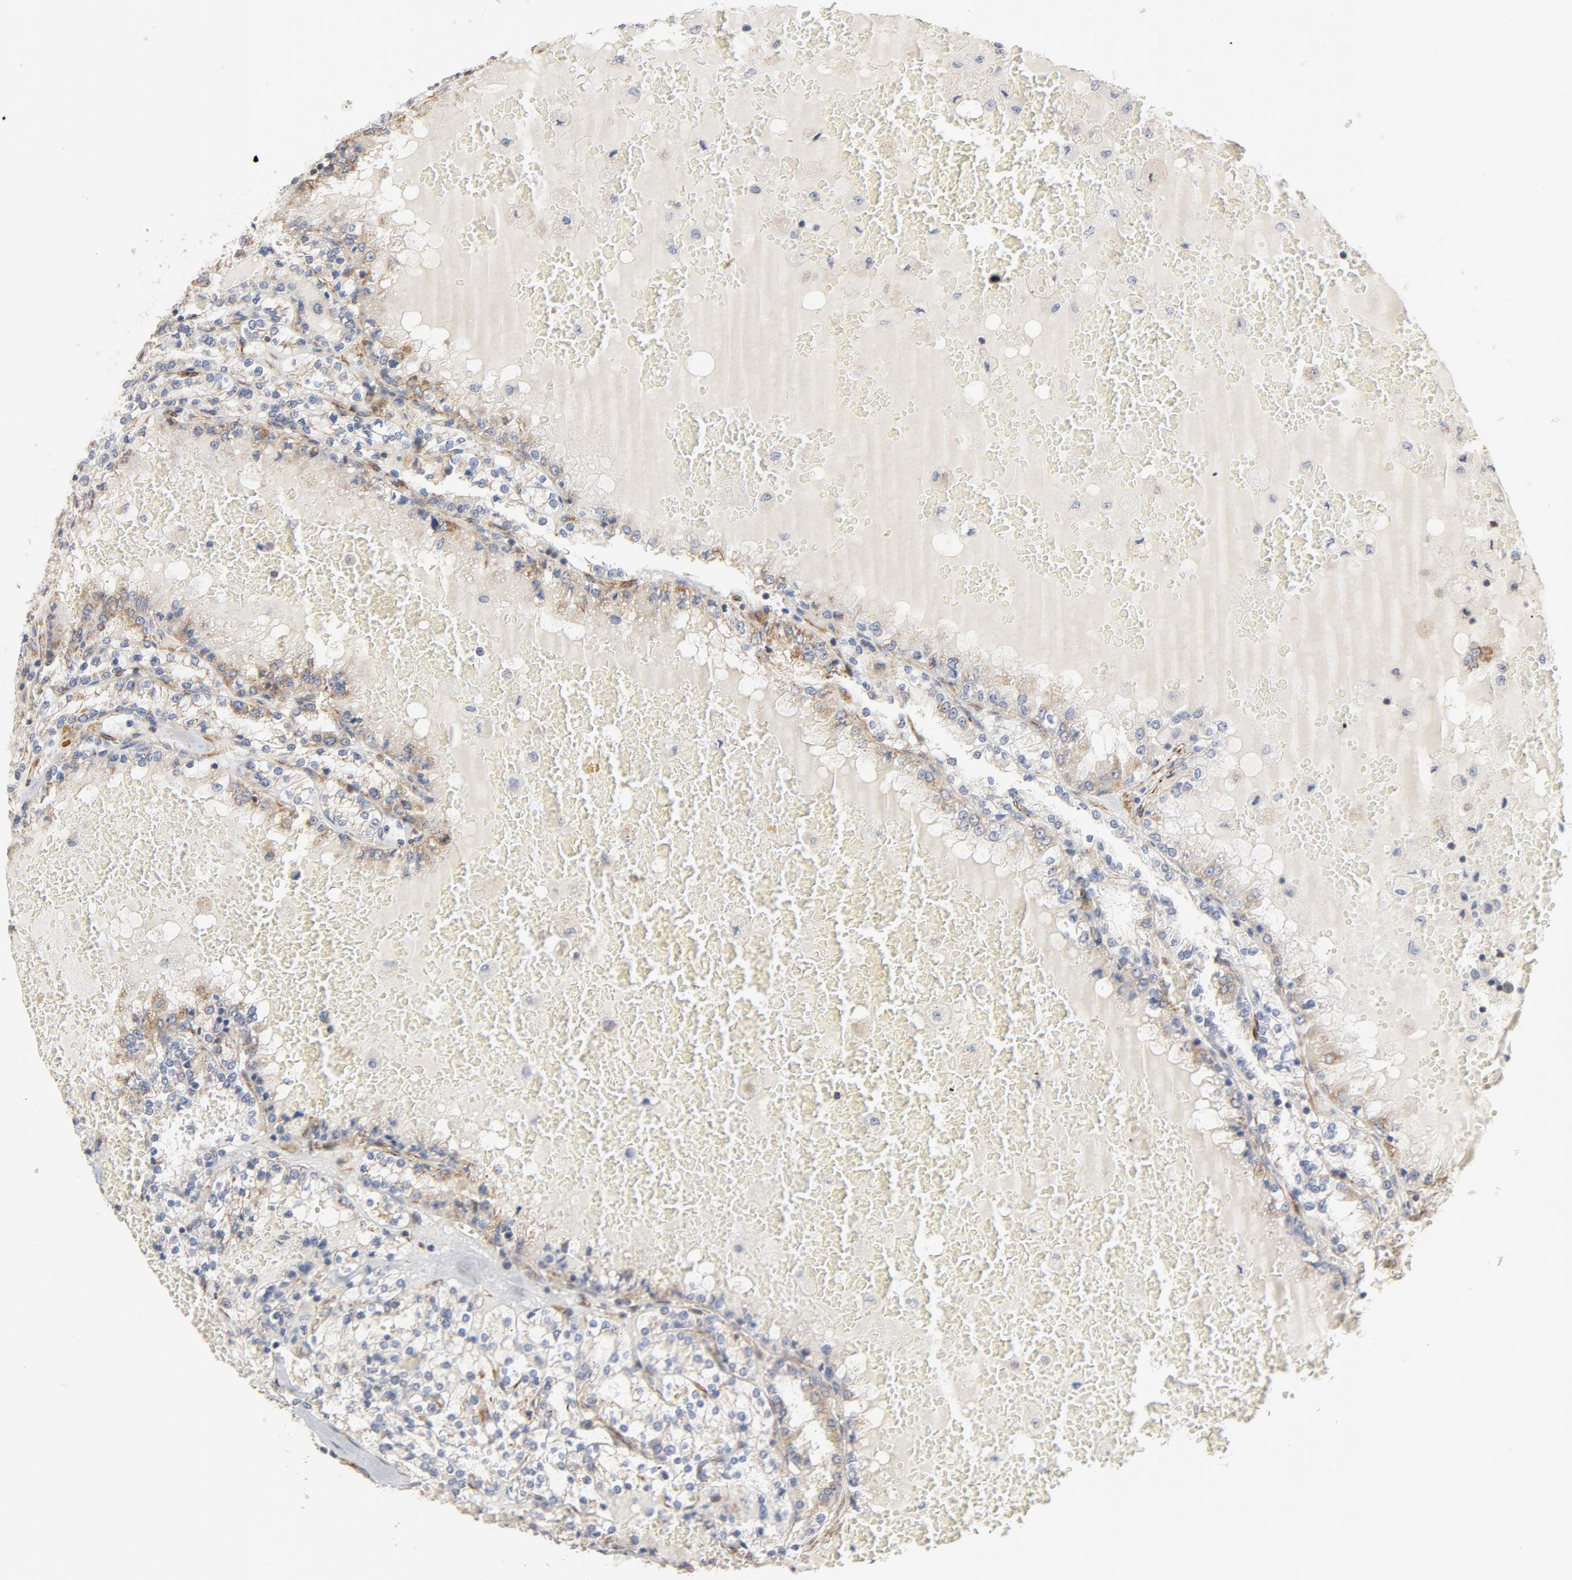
{"staining": {"intensity": "weak", "quantity": ">75%", "location": "cytoplasmic/membranous"}, "tissue": "renal cancer", "cell_type": "Tumor cells", "image_type": "cancer", "snomed": [{"axis": "morphology", "description": "Adenocarcinoma, NOS"}, {"axis": "topography", "description": "Kidney"}], "caption": "This histopathology image shows immunohistochemistry (IHC) staining of human renal cancer (adenocarcinoma), with low weak cytoplasmic/membranous expression in about >75% of tumor cells.", "gene": "GNG2", "patient": {"sex": "female", "age": 56}}